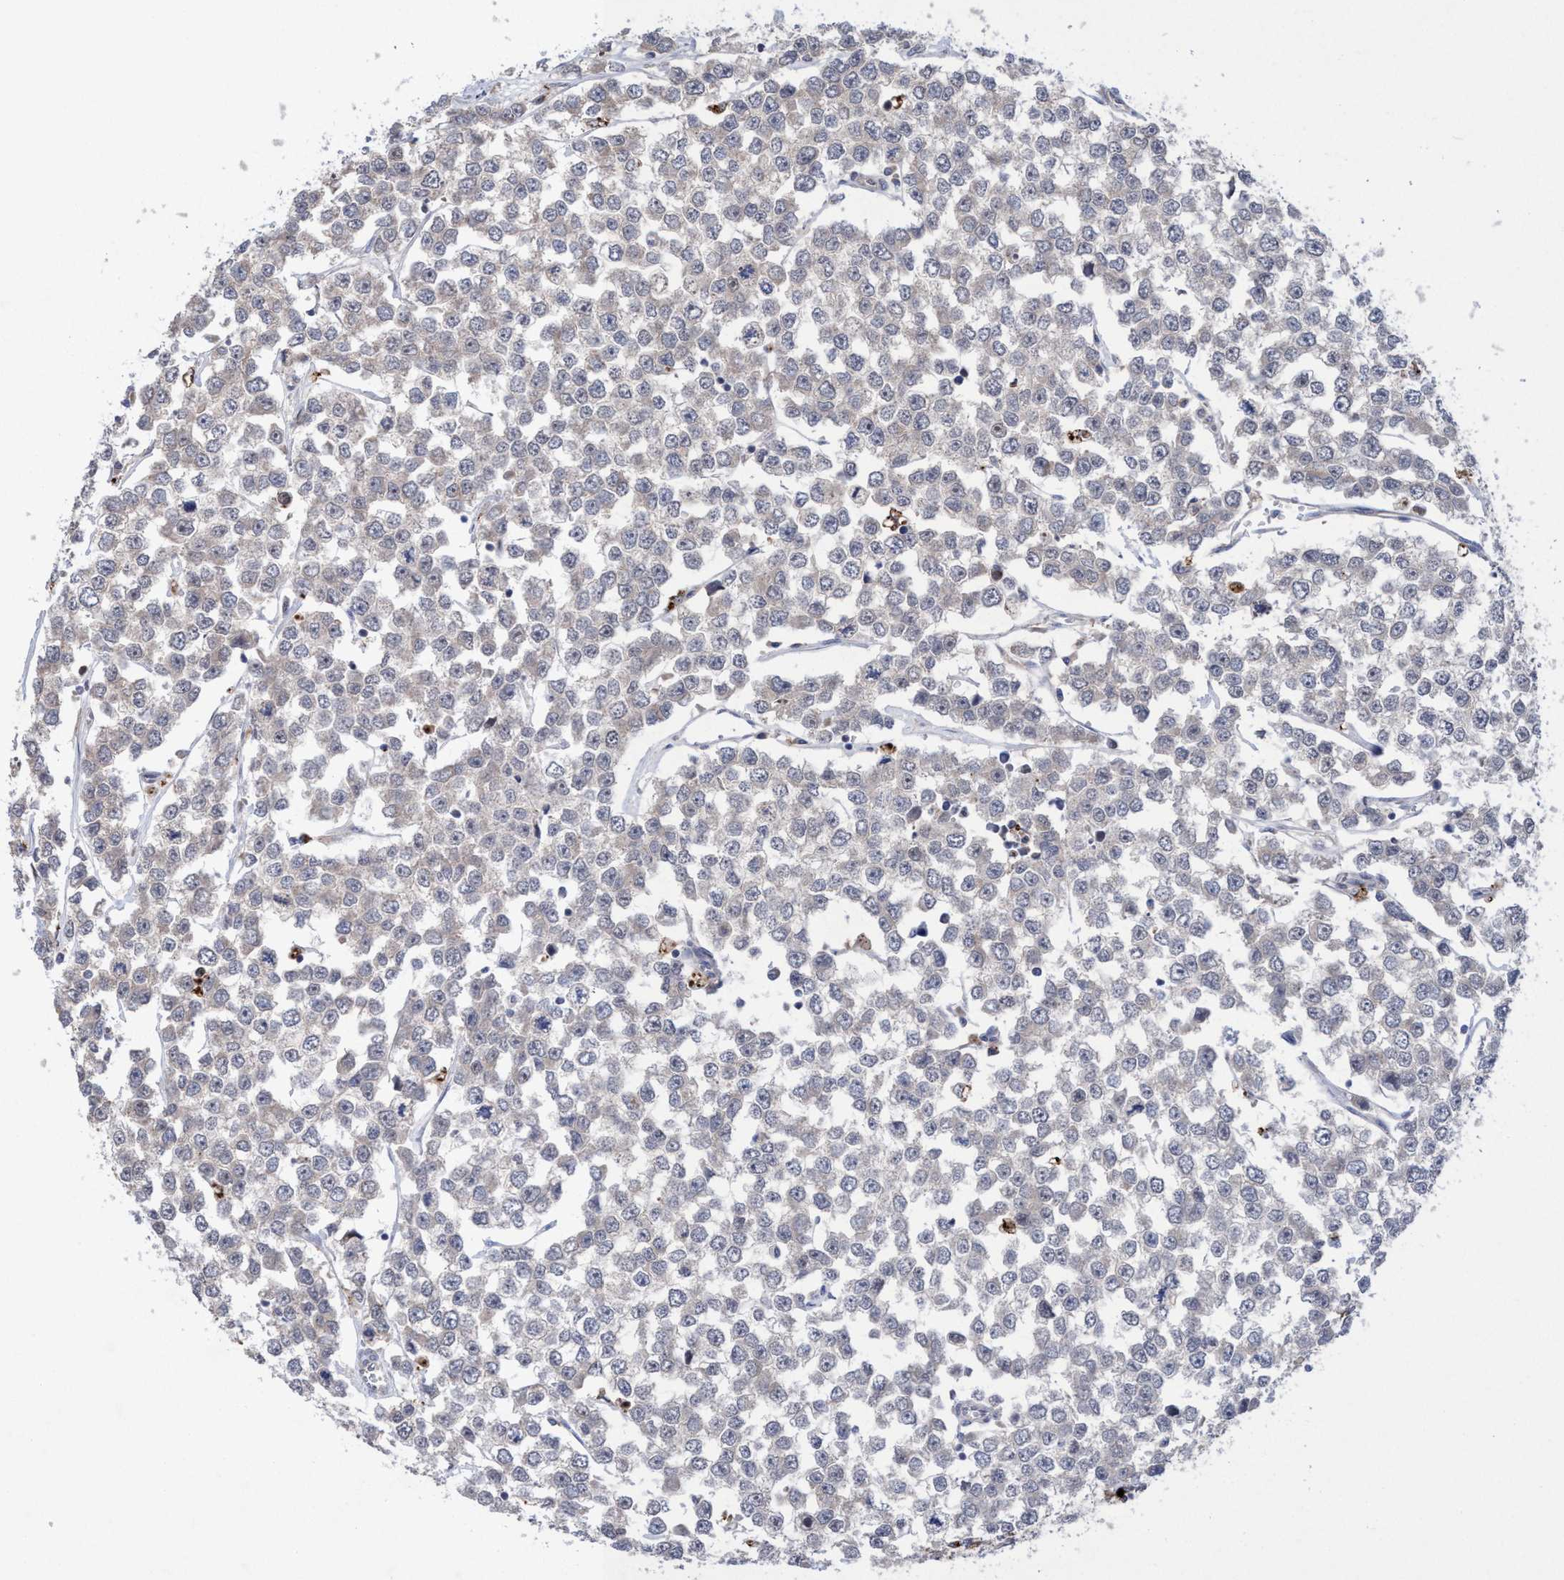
{"staining": {"intensity": "weak", "quantity": "<25%", "location": "cytoplasmic/membranous"}, "tissue": "testis cancer", "cell_type": "Tumor cells", "image_type": "cancer", "snomed": [{"axis": "morphology", "description": "Seminoma, NOS"}, {"axis": "morphology", "description": "Carcinoma, Embryonal, NOS"}, {"axis": "topography", "description": "Testis"}], "caption": "Image shows no protein staining in tumor cells of testis cancer tissue.", "gene": "P2RY14", "patient": {"sex": "male", "age": 52}}